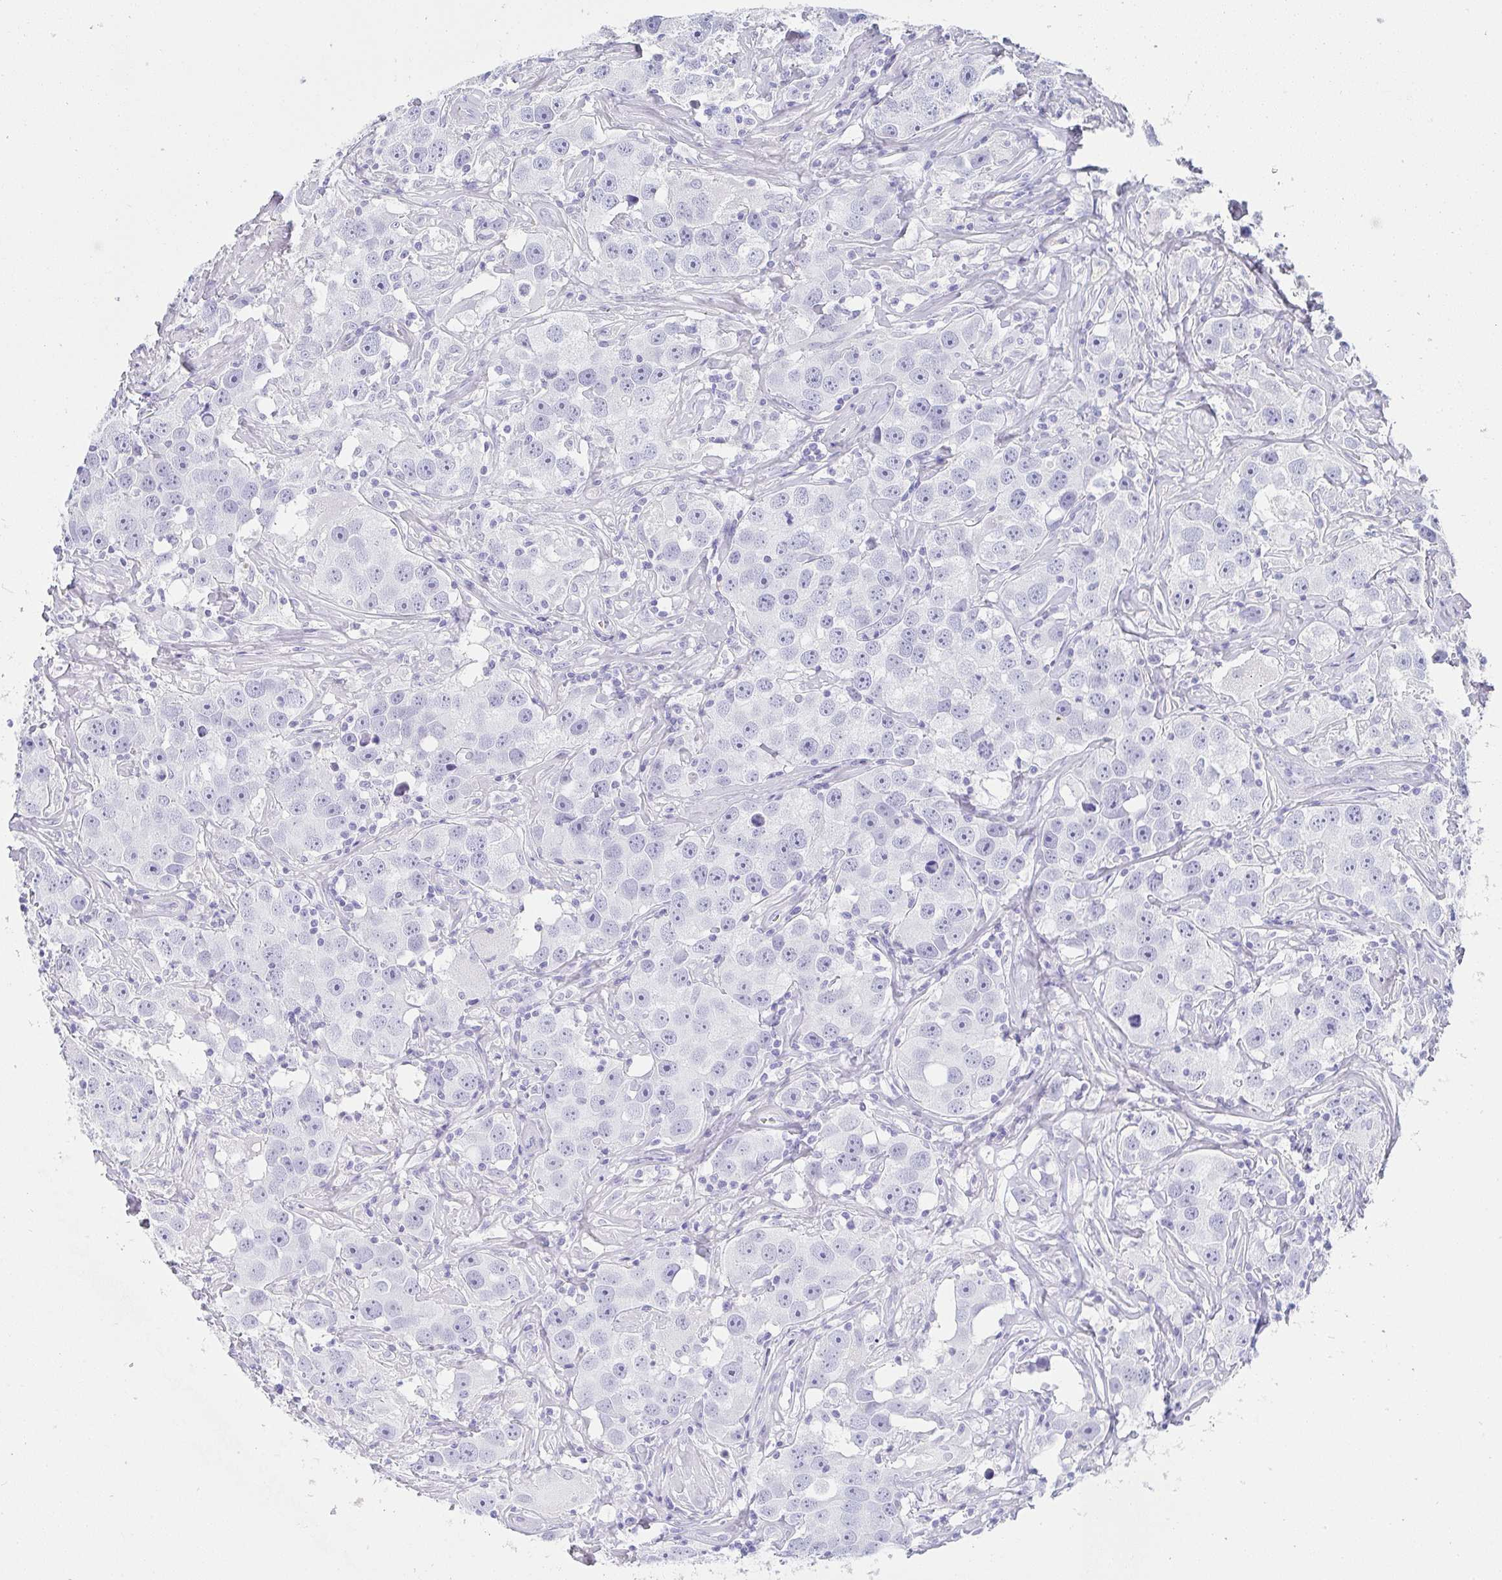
{"staining": {"intensity": "negative", "quantity": "none", "location": "none"}, "tissue": "testis cancer", "cell_type": "Tumor cells", "image_type": "cancer", "snomed": [{"axis": "morphology", "description": "Seminoma, NOS"}, {"axis": "topography", "description": "Testis"}], "caption": "IHC photomicrograph of neoplastic tissue: testis cancer (seminoma) stained with DAB (3,3'-diaminobenzidine) shows no significant protein positivity in tumor cells. (DAB IHC visualized using brightfield microscopy, high magnification).", "gene": "PRND", "patient": {"sex": "male", "age": 49}}